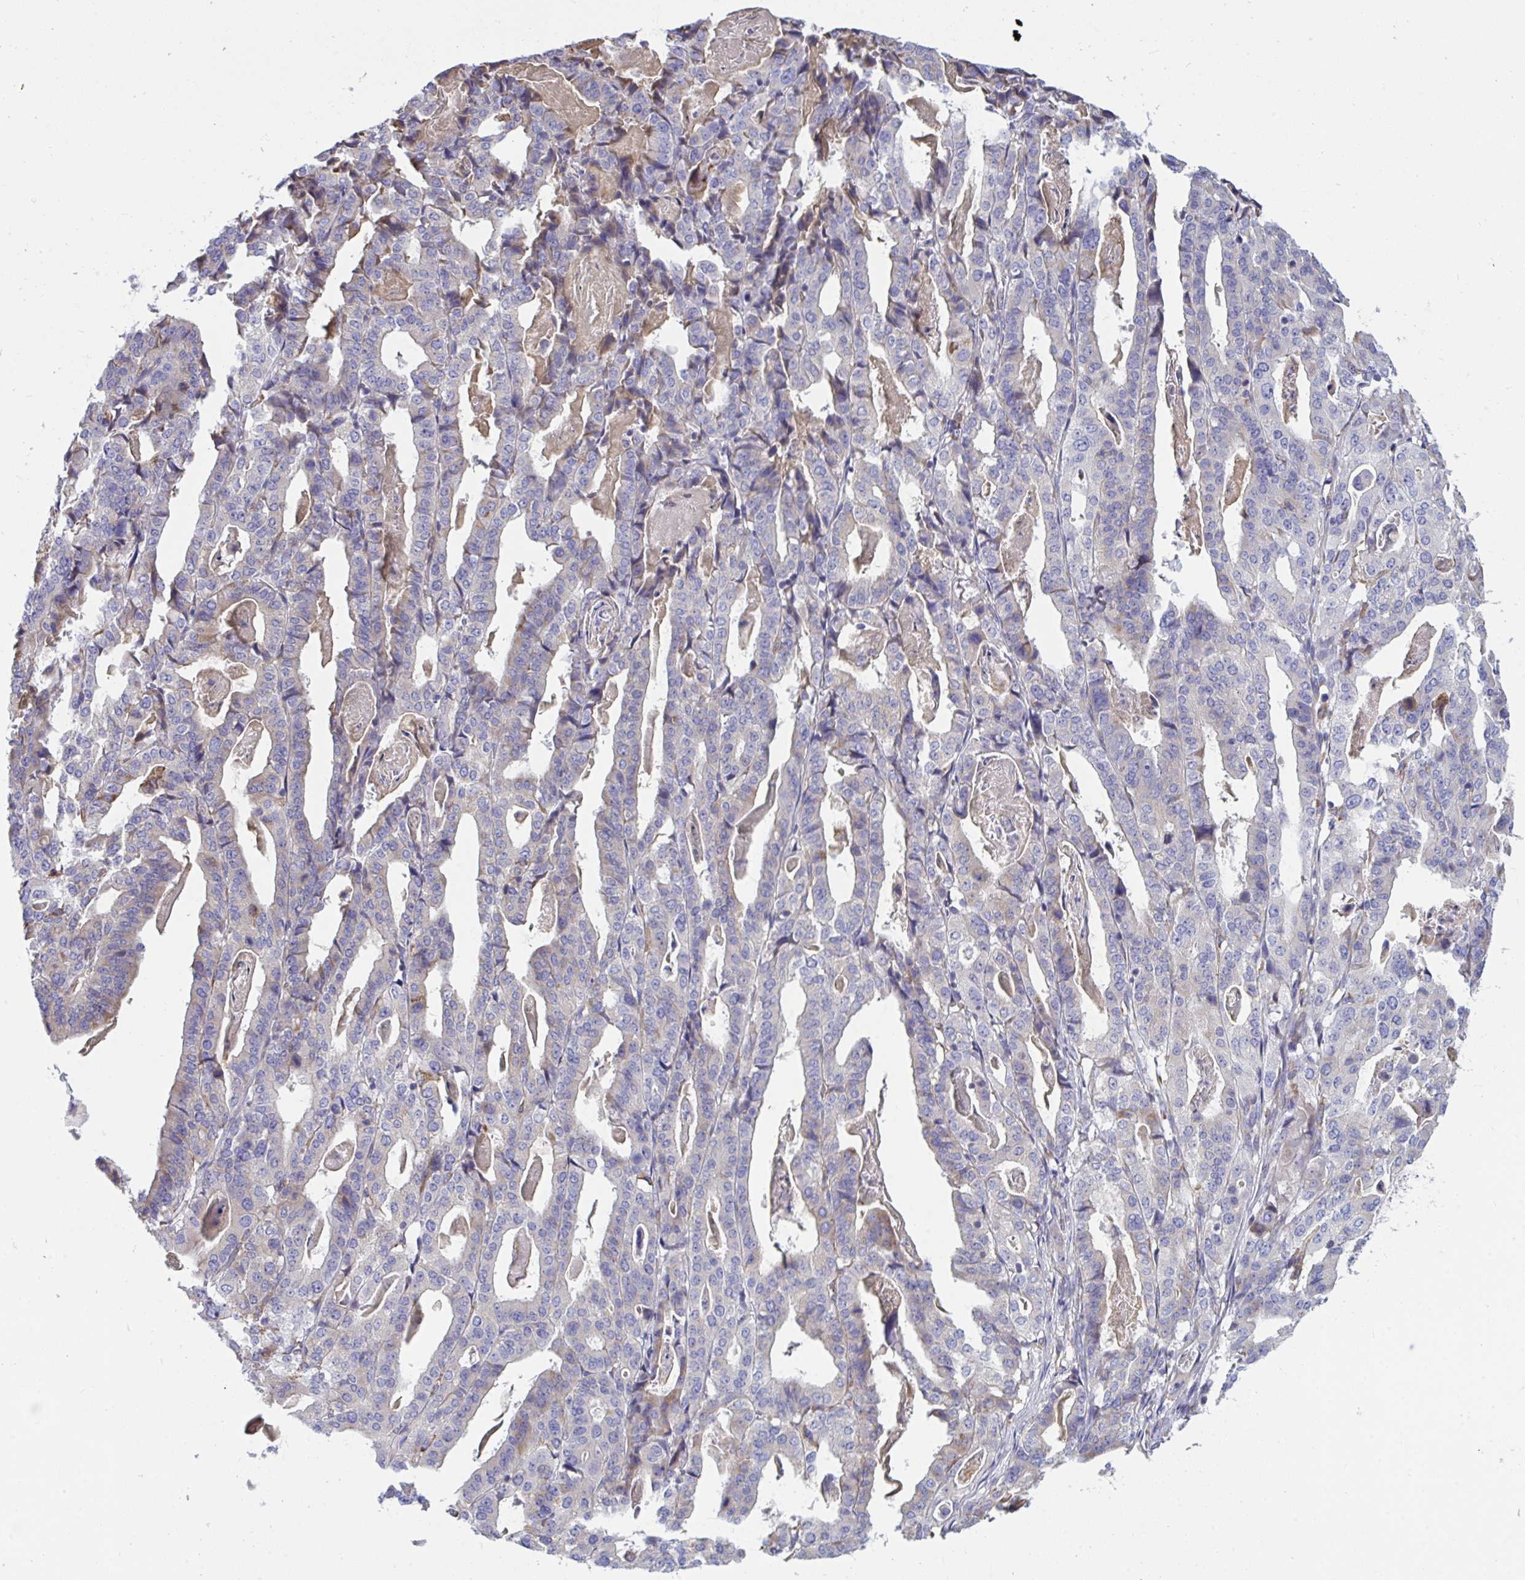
{"staining": {"intensity": "negative", "quantity": "none", "location": "none"}, "tissue": "stomach cancer", "cell_type": "Tumor cells", "image_type": "cancer", "snomed": [{"axis": "morphology", "description": "Adenocarcinoma, NOS"}, {"axis": "topography", "description": "Stomach"}], "caption": "Tumor cells show no significant protein positivity in stomach cancer.", "gene": "MYMK", "patient": {"sex": "male", "age": 48}}